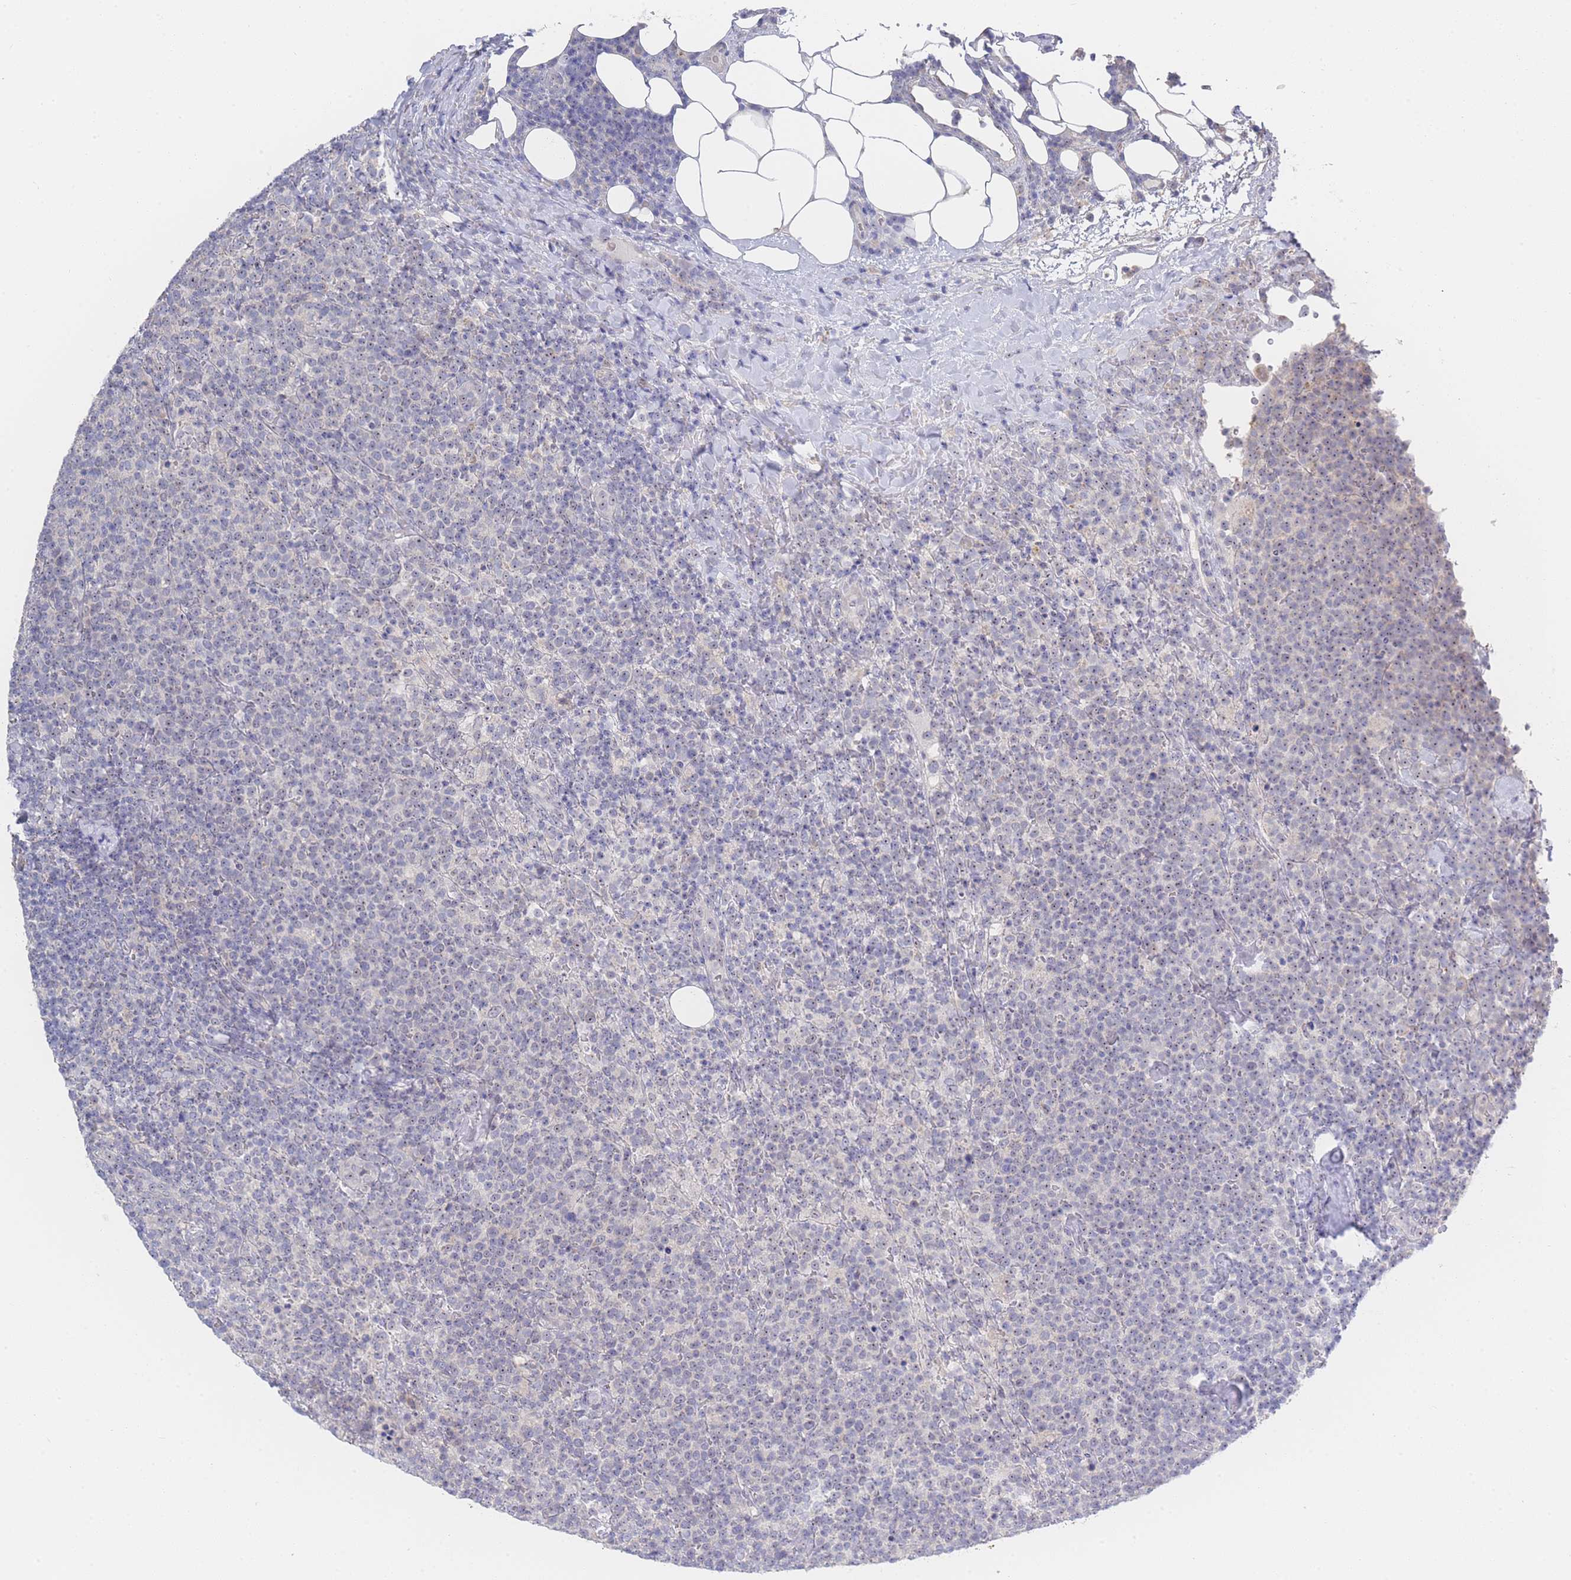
{"staining": {"intensity": "weak", "quantity": "<25%", "location": "nuclear"}, "tissue": "lymphoma", "cell_type": "Tumor cells", "image_type": "cancer", "snomed": [{"axis": "morphology", "description": "Malignant lymphoma, non-Hodgkin's type, High grade"}, {"axis": "topography", "description": "Lymph node"}], "caption": "DAB immunohistochemical staining of malignant lymphoma, non-Hodgkin's type (high-grade) reveals no significant expression in tumor cells.", "gene": "ZNF142", "patient": {"sex": "male", "age": 61}}